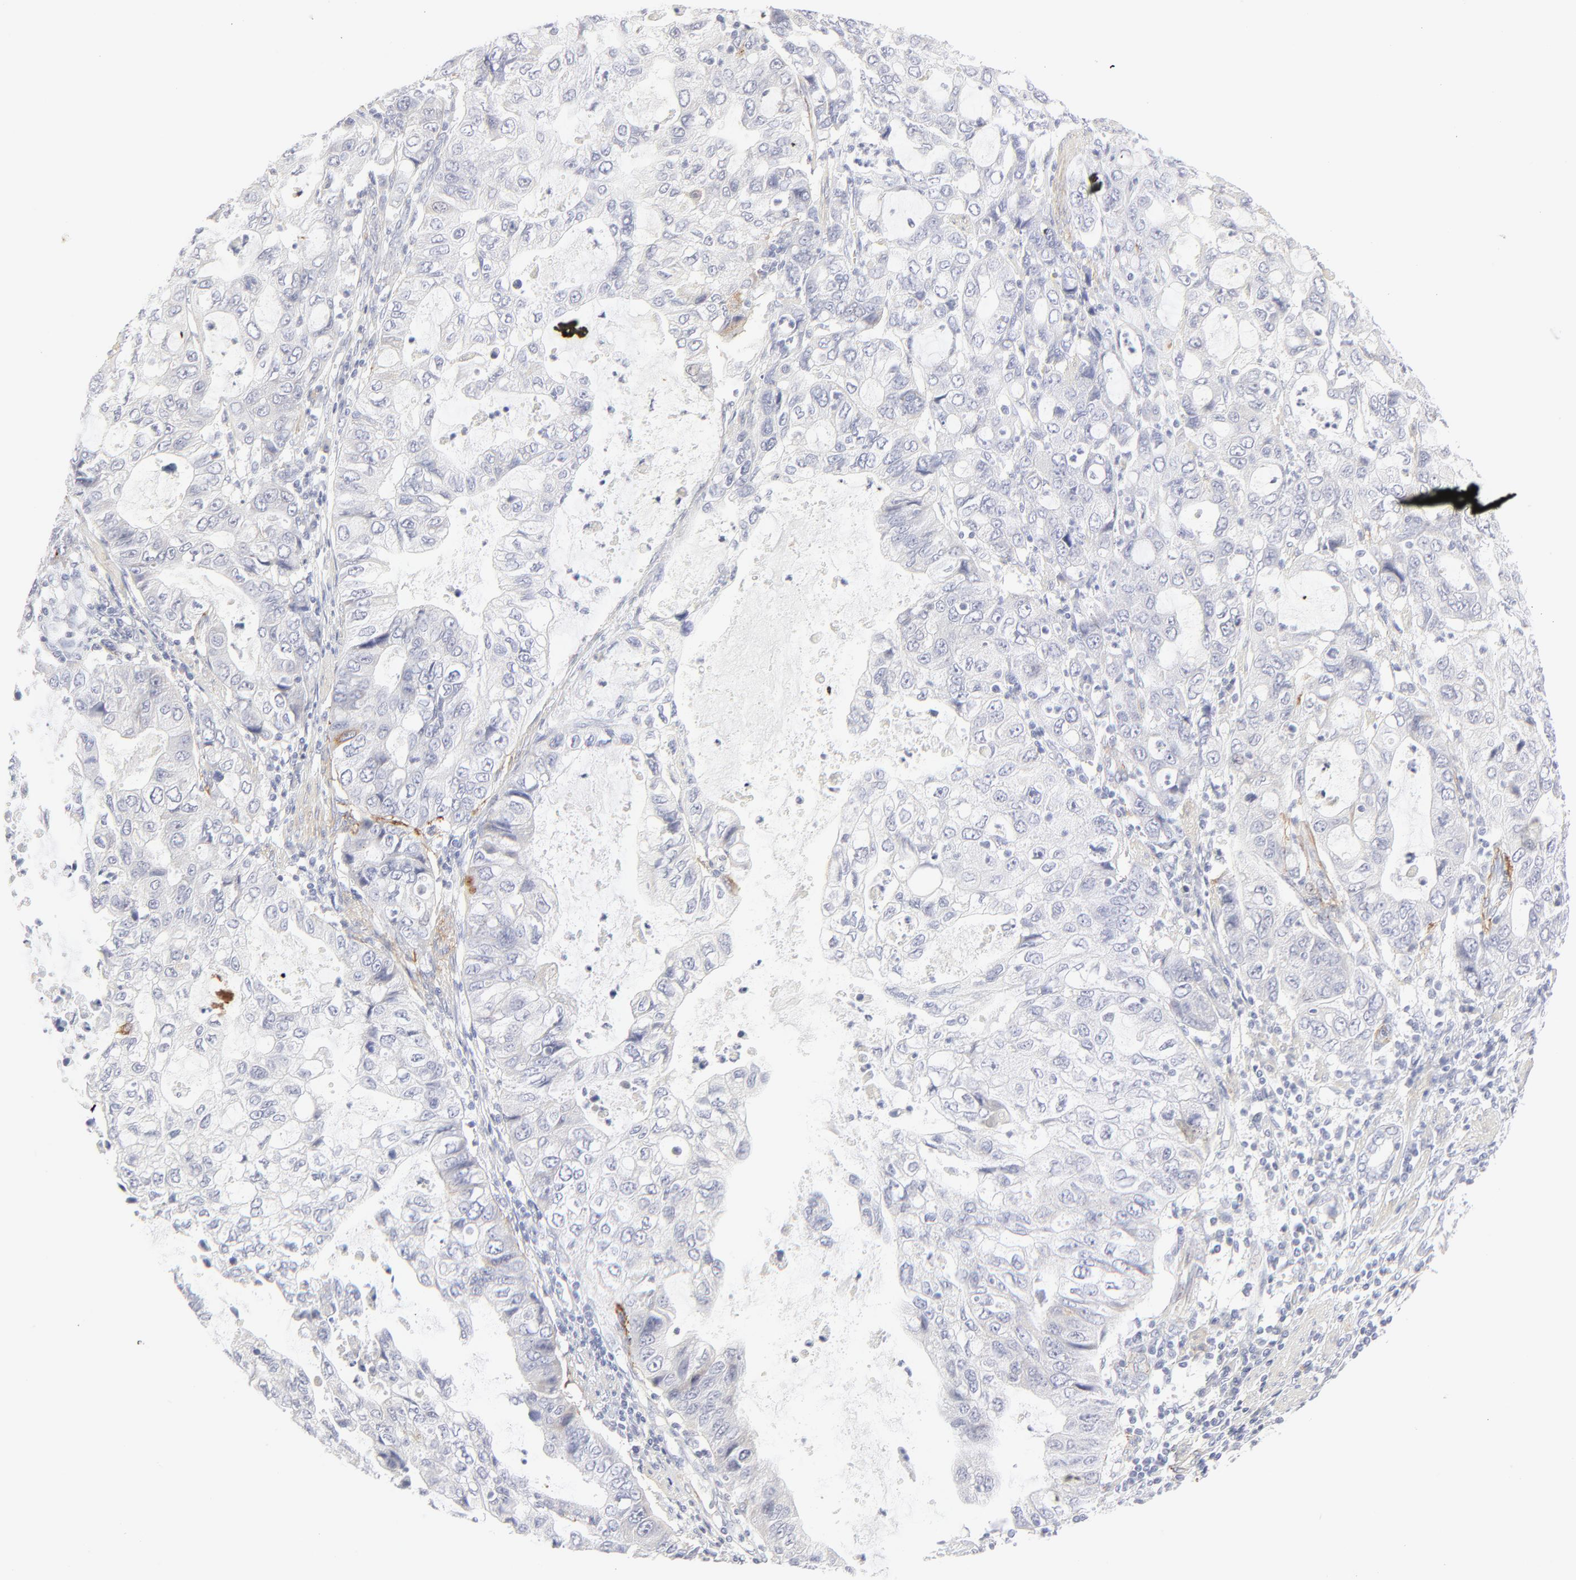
{"staining": {"intensity": "negative", "quantity": "none", "location": "none"}, "tissue": "stomach cancer", "cell_type": "Tumor cells", "image_type": "cancer", "snomed": [{"axis": "morphology", "description": "Adenocarcinoma, NOS"}, {"axis": "topography", "description": "Stomach, upper"}], "caption": "A histopathology image of human stomach cancer is negative for staining in tumor cells.", "gene": "NPNT", "patient": {"sex": "female", "age": 52}}